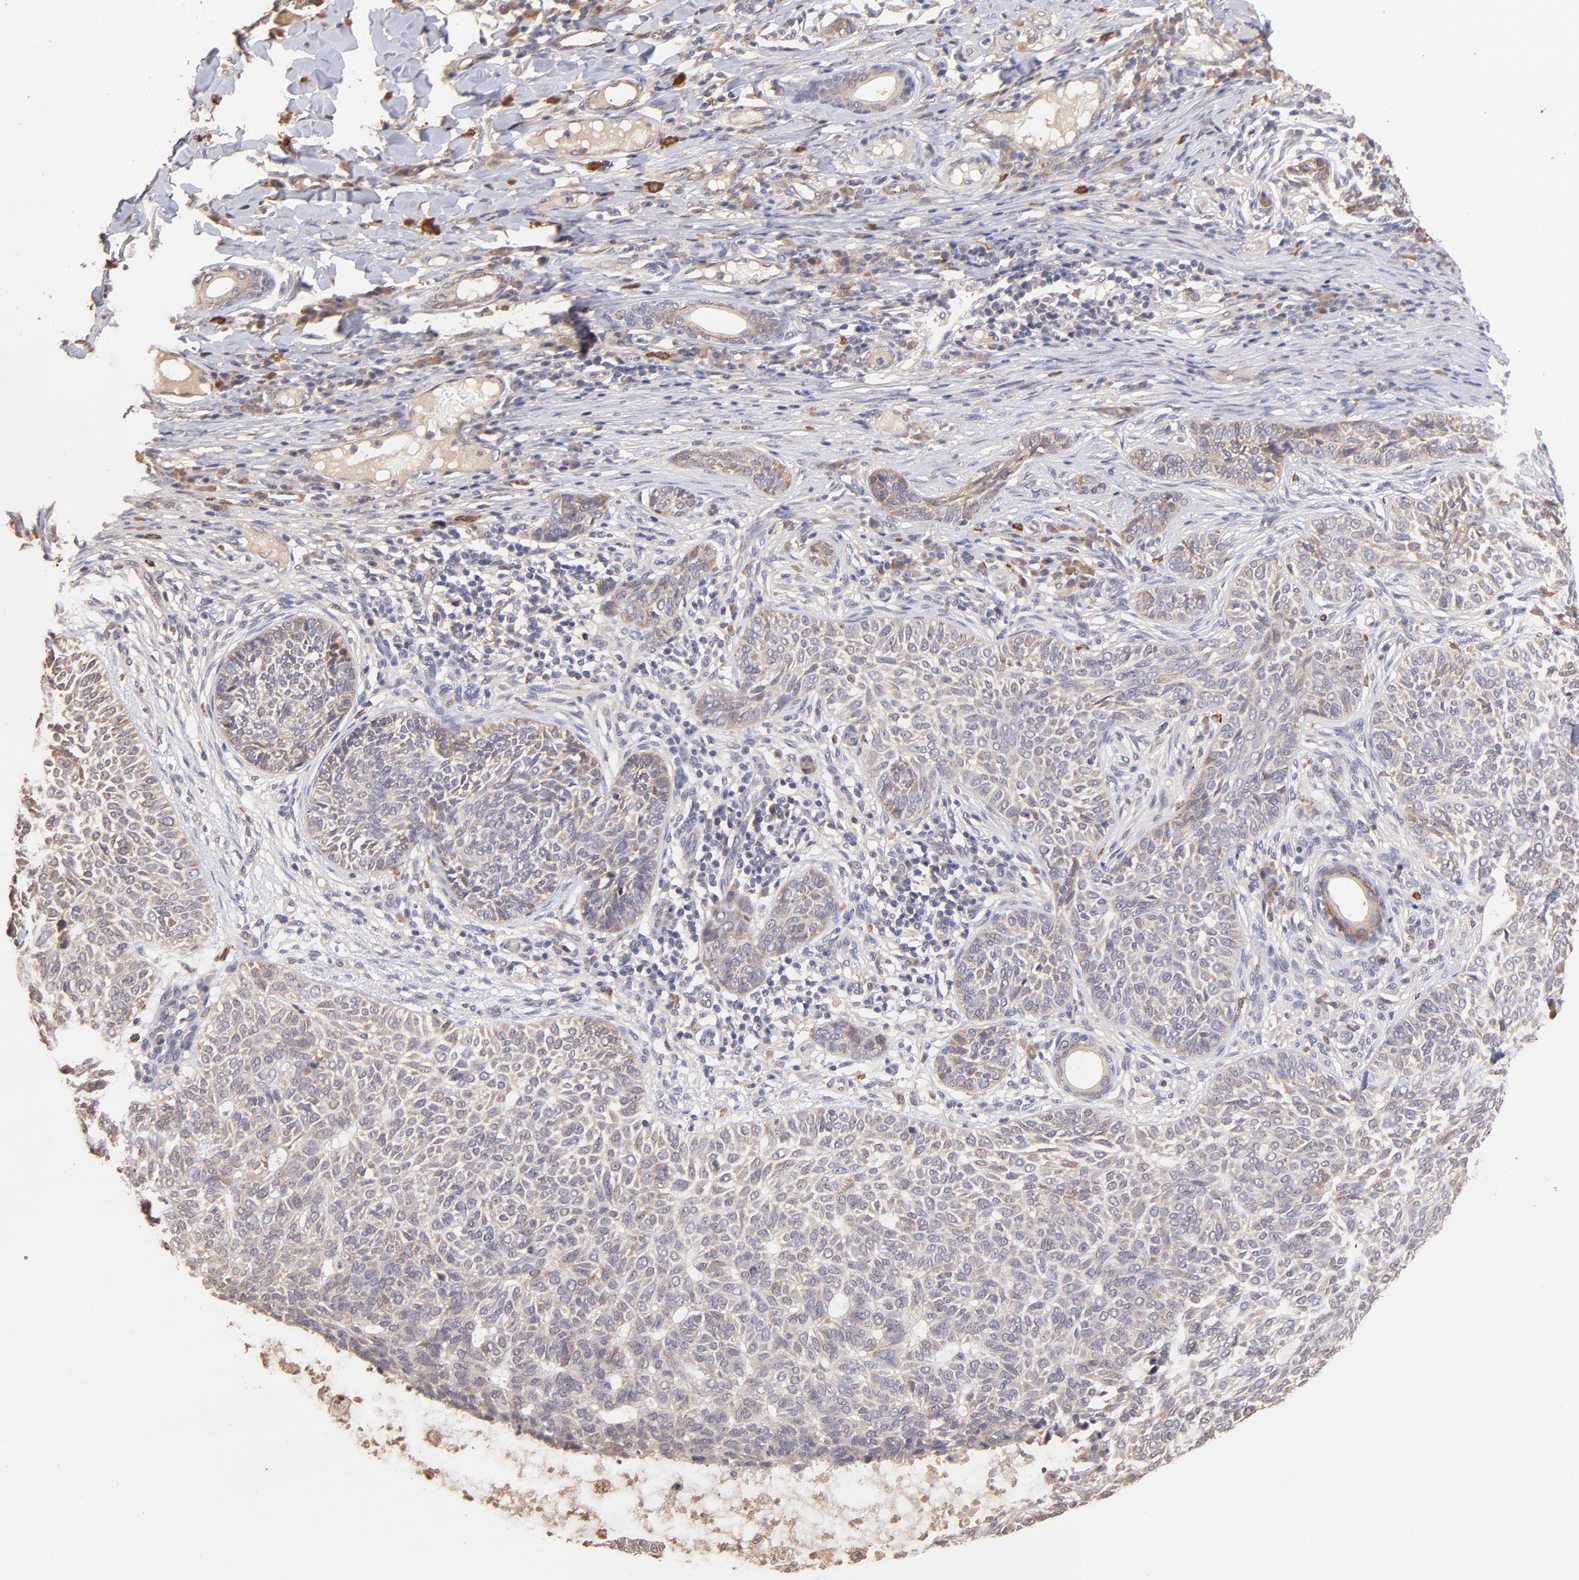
{"staining": {"intensity": "weak", "quantity": "<25%", "location": "cytoplasmic/membranous"}, "tissue": "skin cancer", "cell_type": "Tumor cells", "image_type": "cancer", "snomed": [{"axis": "morphology", "description": "Basal cell carcinoma"}, {"axis": "topography", "description": "Skin"}], "caption": "This is an immunohistochemistry (IHC) photomicrograph of human skin cancer. There is no expression in tumor cells.", "gene": "RNASEL", "patient": {"sex": "male", "age": 87}}